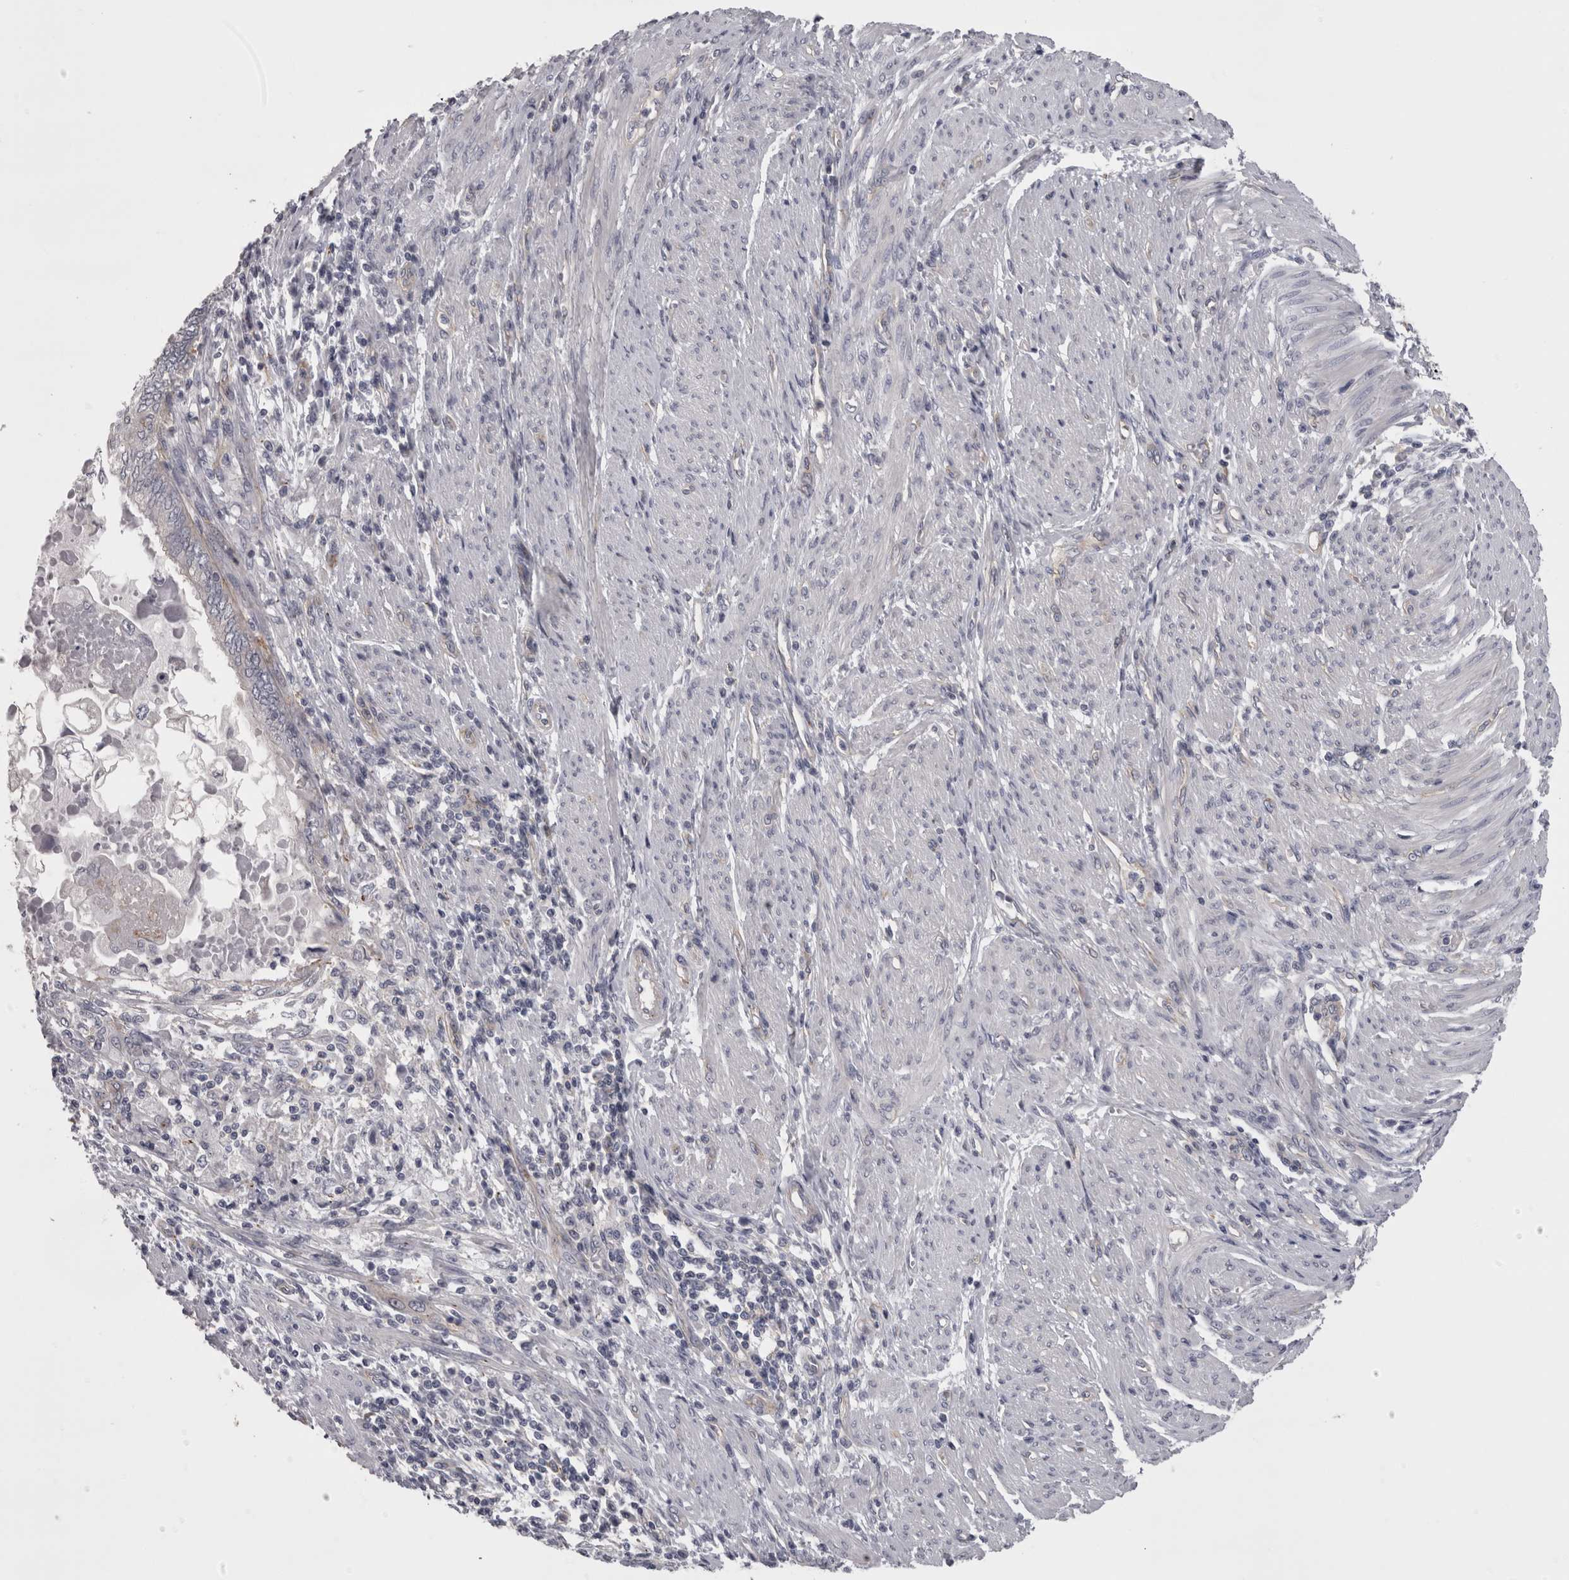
{"staining": {"intensity": "negative", "quantity": "none", "location": "none"}, "tissue": "endometrial cancer", "cell_type": "Tumor cells", "image_type": "cancer", "snomed": [{"axis": "morphology", "description": "Adenocarcinoma, NOS"}, {"axis": "topography", "description": "Uterus"}, {"axis": "topography", "description": "Endometrium"}], "caption": "Tumor cells are negative for protein expression in human endometrial adenocarcinoma.", "gene": "LYZL6", "patient": {"sex": "female", "age": 70}}